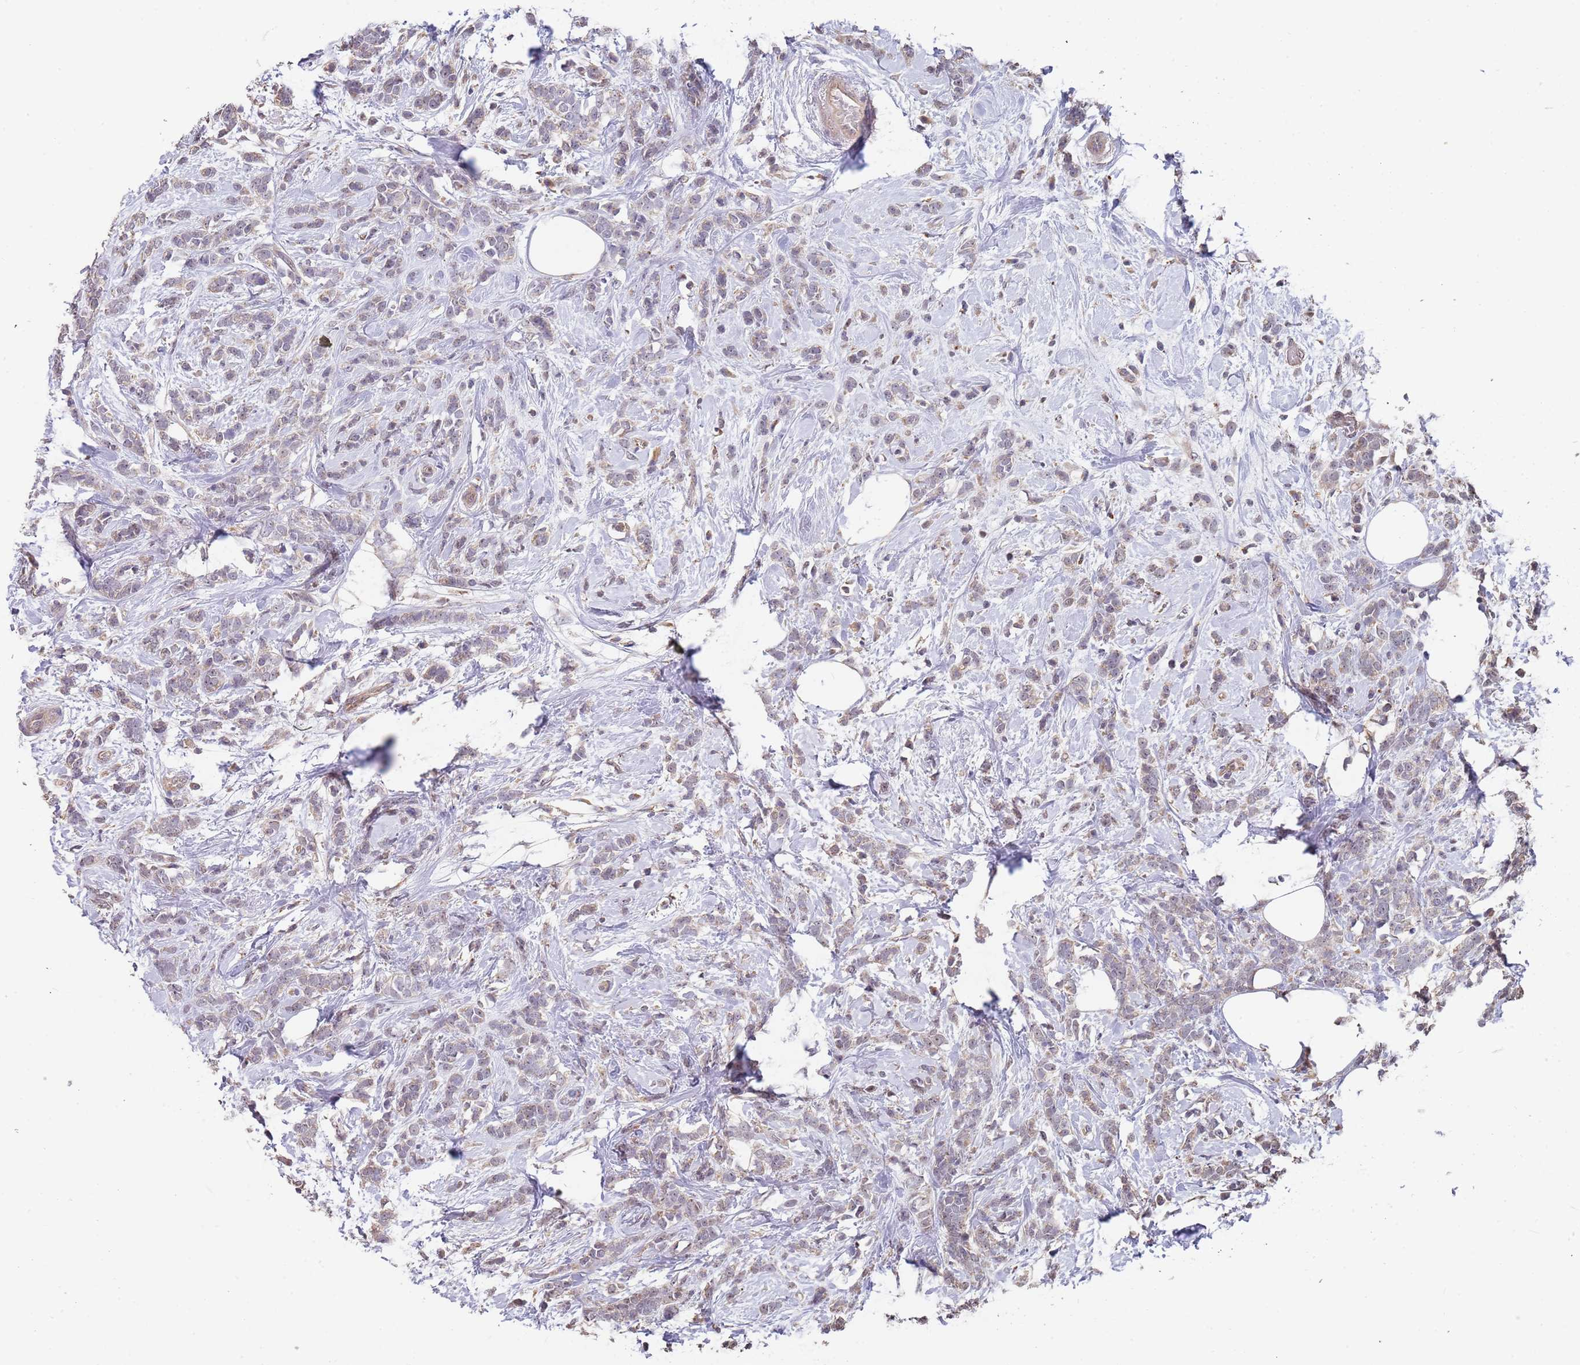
{"staining": {"intensity": "weak", "quantity": "<25%", "location": "cytoplasmic/membranous"}, "tissue": "breast cancer", "cell_type": "Tumor cells", "image_type": "cancer", "snomed": [{"axis": "morphology", "description": "Lobular carcinoma"}, {"axis": "topography", "description": "Breast"}], "caption": "Immunohistochemistry of human breast lobular carcinoma shows no positivity in tumor cells.", "gene": "TMEM64", "patient": {"sex": "female", "age": 58}}